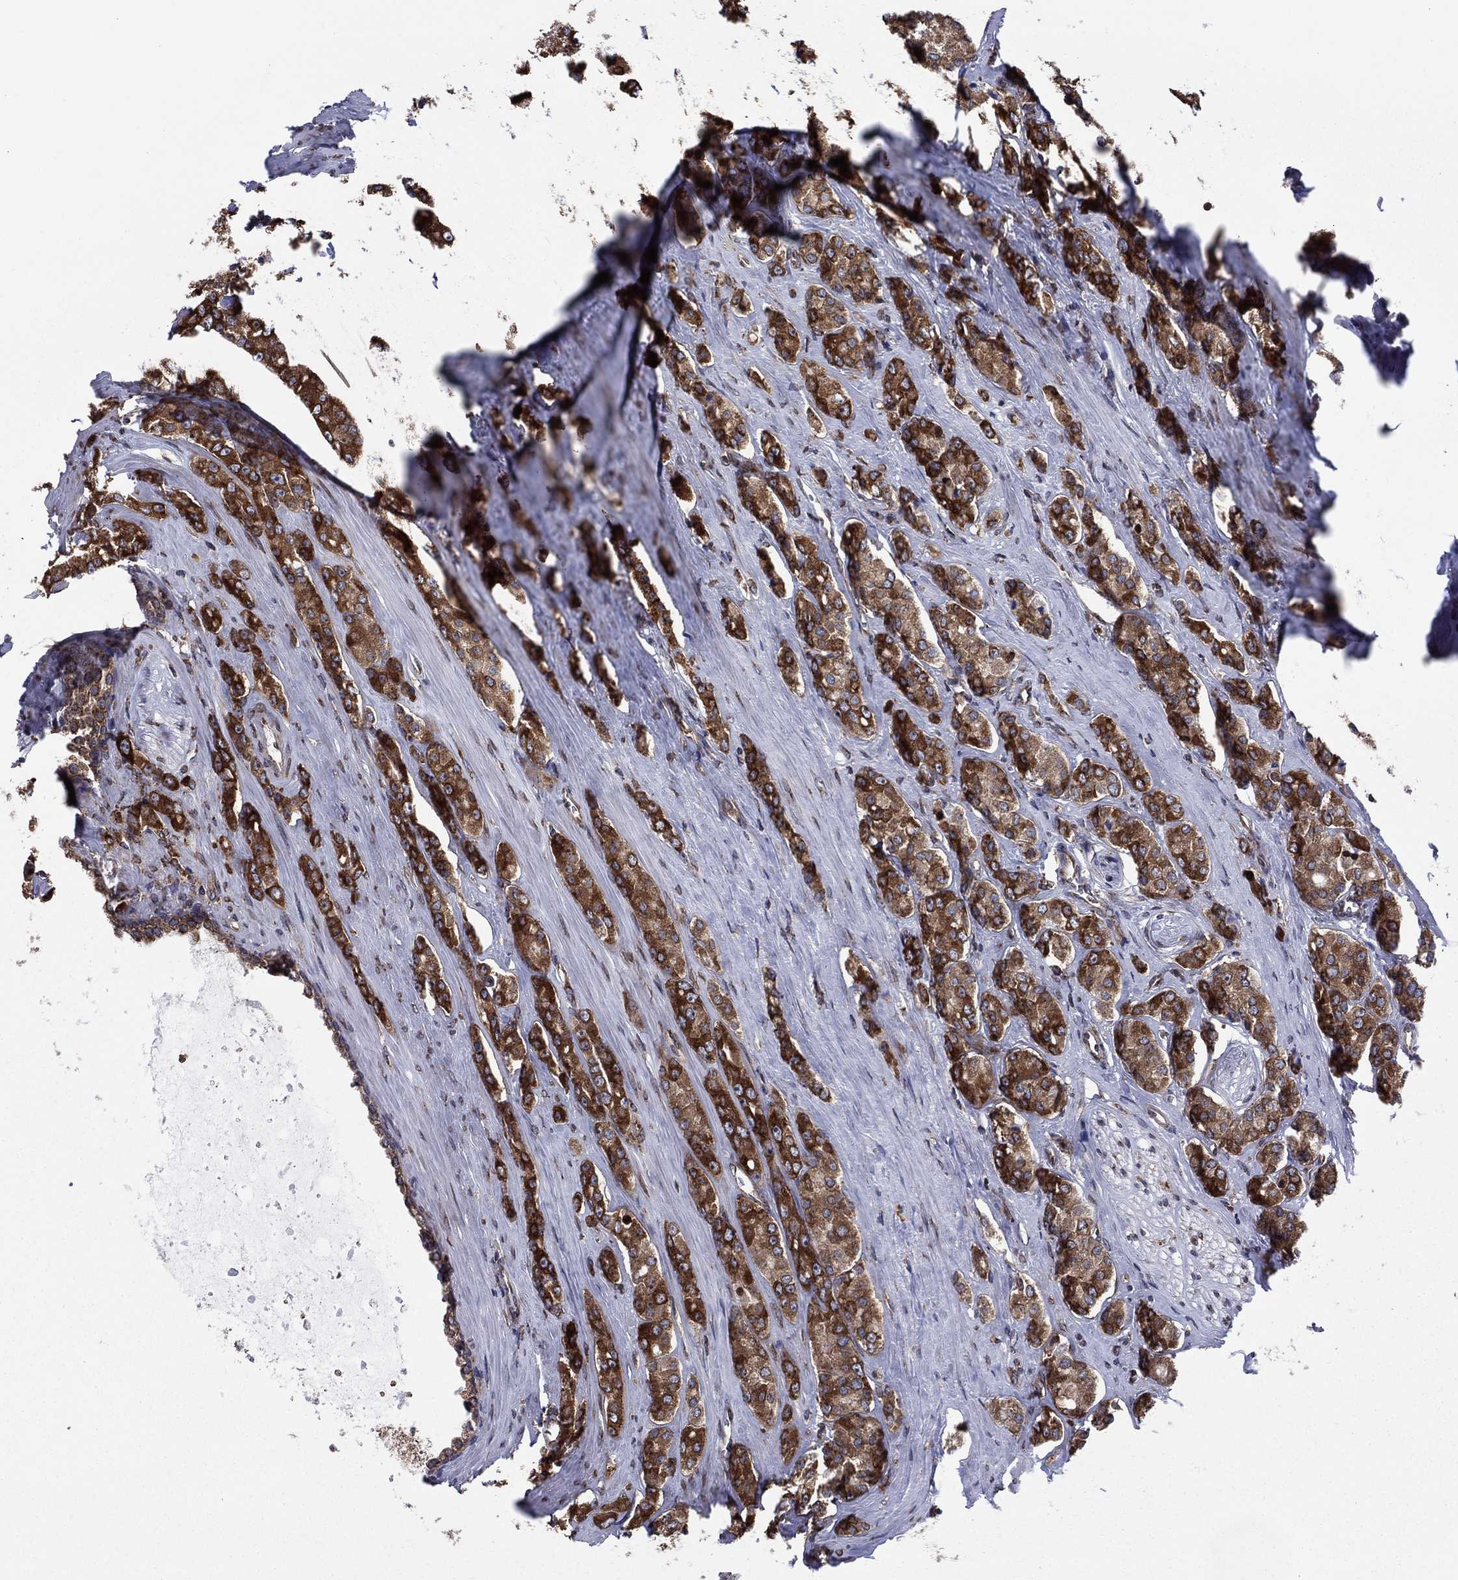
{"staining": {"intensity": "strong", "quantity": ">75%", "location": "cytoplasmic/membranous"}, "tissue": "prostate cancer", "cell_type": "Tumor cells", "image_type": "cancer", "snomed": [{"axis": "morphology", "description": "Adenocarcinoma, NOS"}, {"axis": "topography", "description": "Prostate"}], "caption": "DAB immunohistochemical staining of prostate cancer shows strong cytoplasmic/membranous protein staining in about >75% of tumor cells. The protein of interest is shown in brown color, while the nuclei are stained blue.", "gene": "YBX1", "patient": {"sex": "male", "age": 67}}